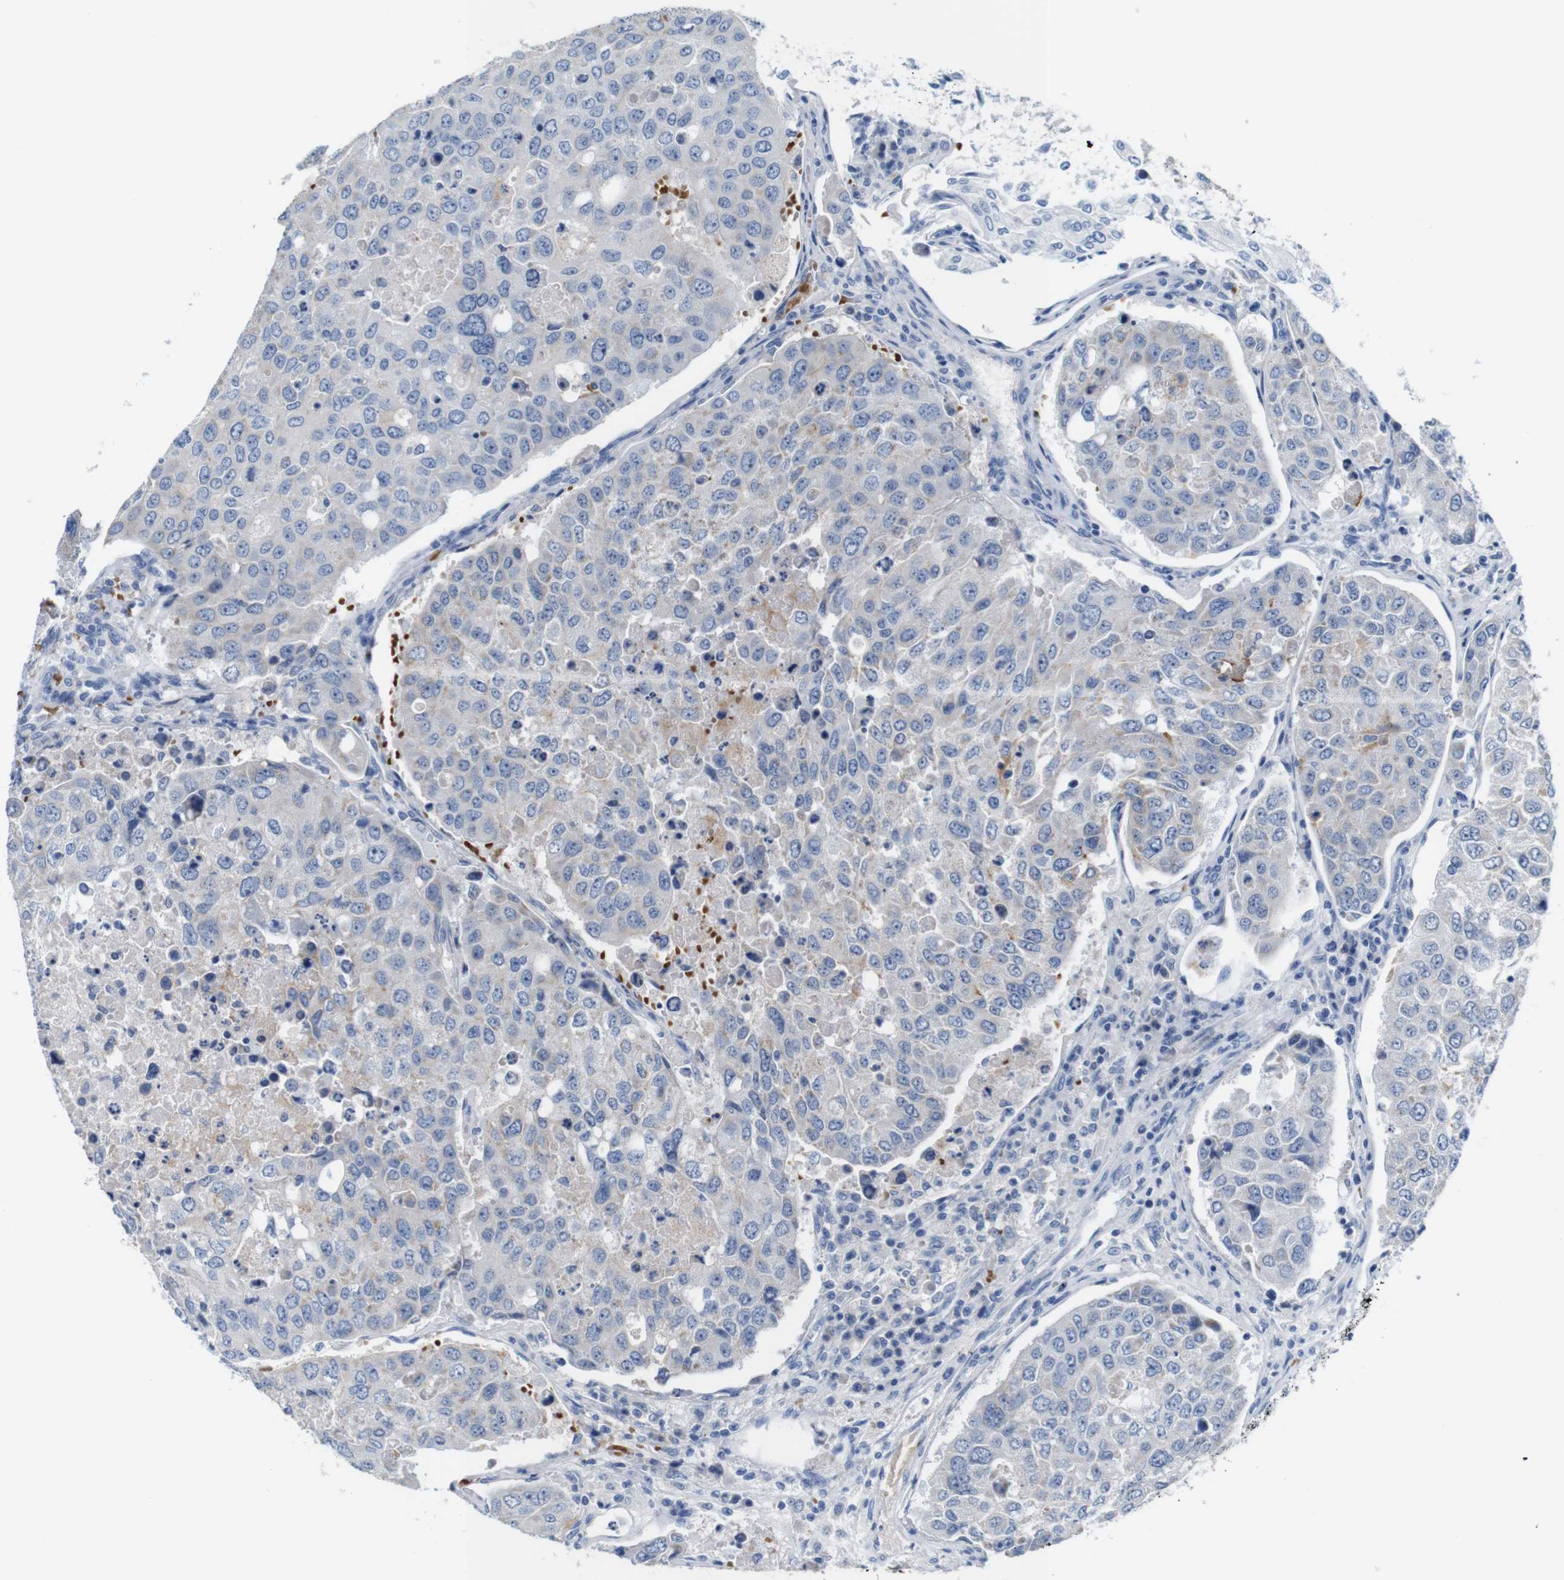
{"staining": {"intensity": "weak", "quantity": "<25%", "location": "cytoplasmic/membranous"}, "tissue": "urothelial cancer", "cell_type": "Tumor cells", "image_type": "cancer", "snomed": [{"axis": "morphology", "description": "Urothelial carcinoma, High grade"}, {"axis": "topography", "description": "Lymph node"}, {"axis": "topography", "description": "Urinary bladder"}], "caption": "DAB (3,3'-diaminobenzidine) immunohistochemical staining of urothelial cancer demonstrates no significant staining in tumor cells.", "gene": "IGSF8", "patient": {"sex": "male", "age": 51}}